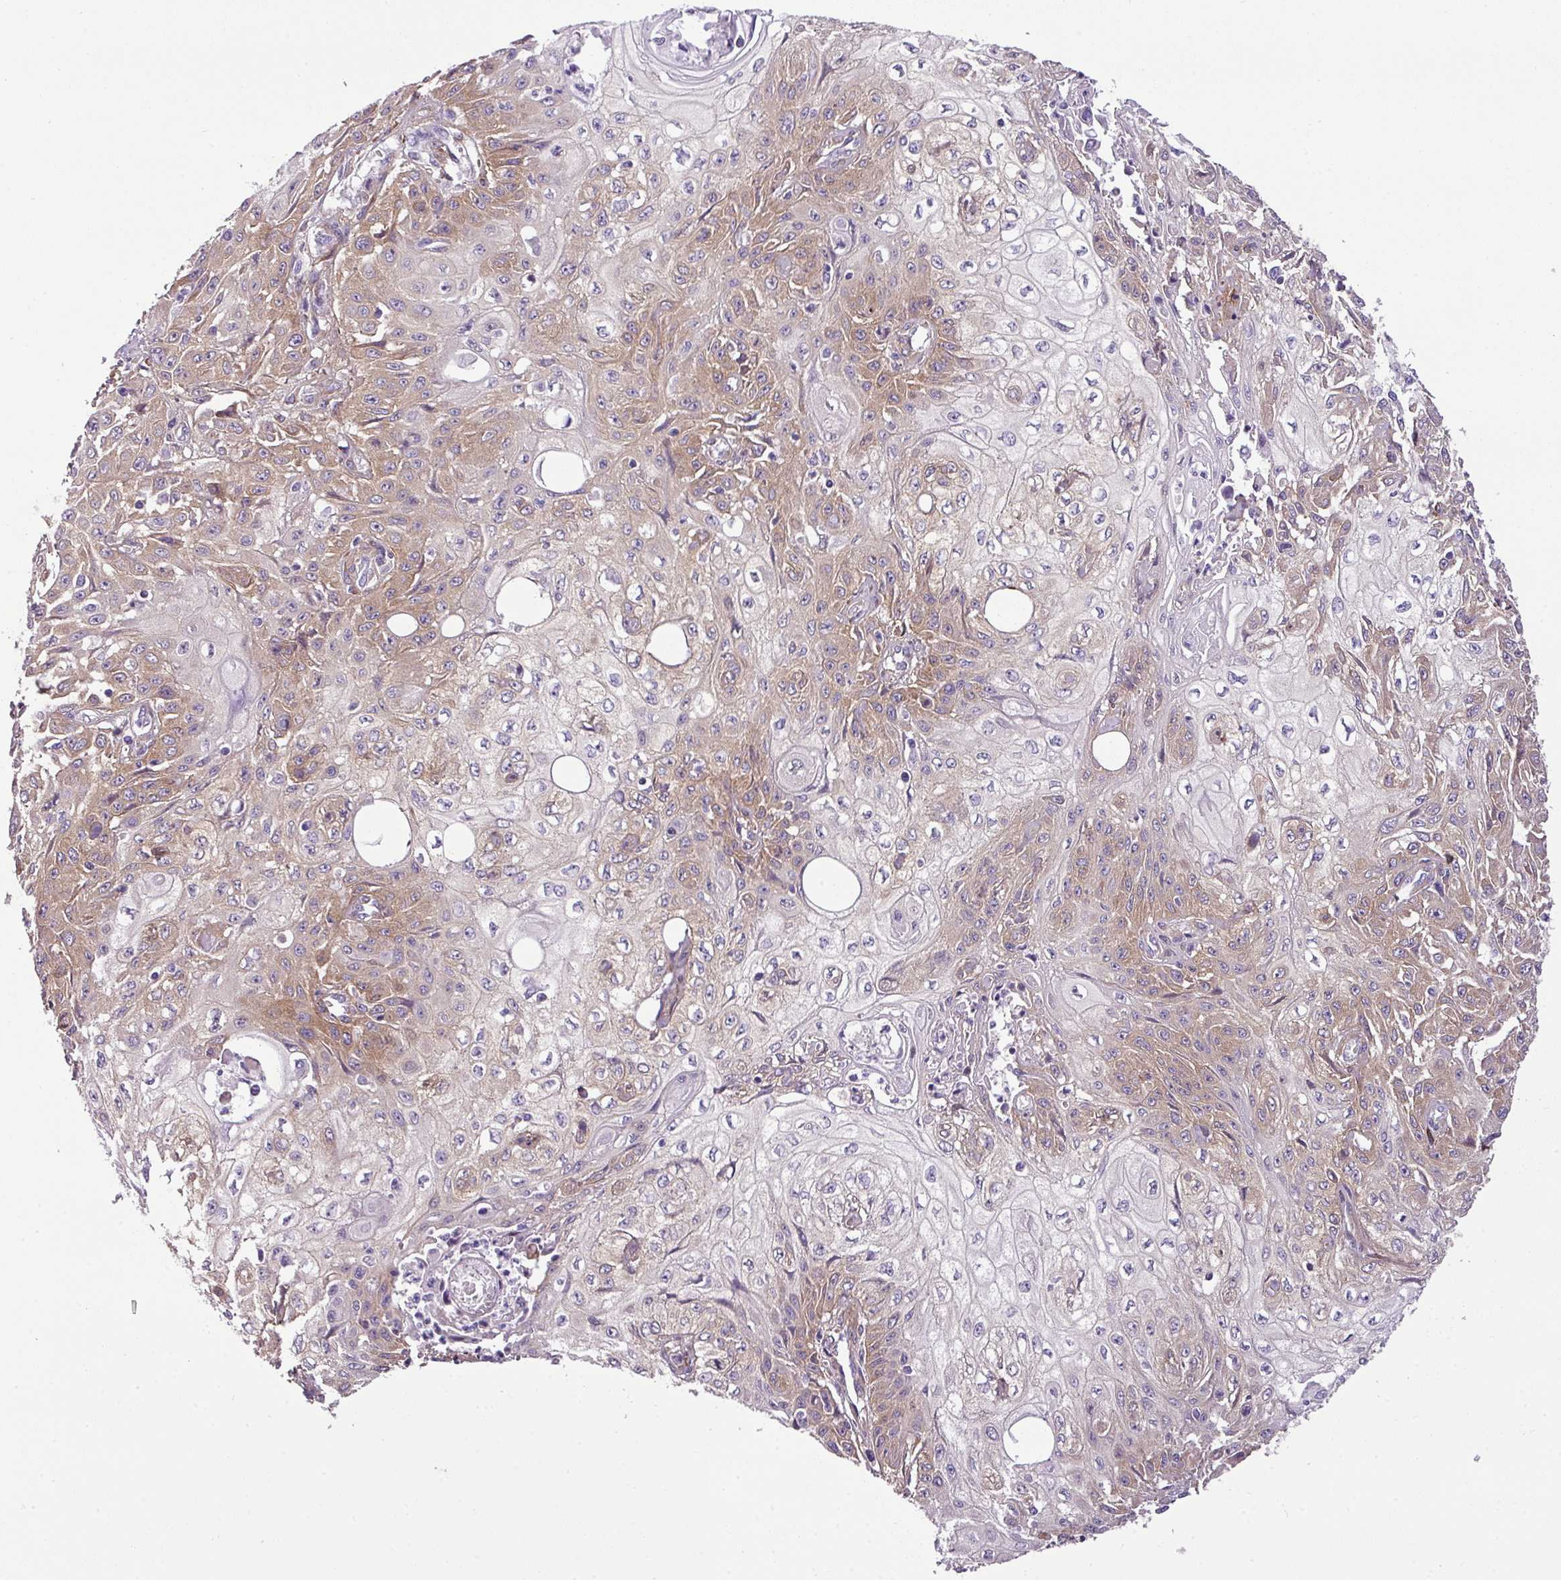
{"staining": {"intensity": "moderate", "quantity": "25%-75%", "location": "cytoplasmic/membranous"}, "tissue": "skin cancer", "cell_type": "Tumor cells", "image_type": "cancer", "snomed": [{"axis": "morphology", "description": "Squamous cell carcinoma, NOS"}, {"axis": "morphology", "description": "Squamous cell carcinoma, metastatic, NOS"}, {"axis": "topography", "description": "Skin"}, {"axis": "topography", "description": "Lymph node"}], "caption": "Protein staining by immunohistochemistry (IHC) displays moderate cytoplasmic/membranous expression in about 25%-75% of tumor cells in skin cancer (squamous cell carcinoma). The protein of interest is shown in brown color, while the nuclei are stained blue.", "gene": "PARD6G", "patient": {"sex": "male", "age": 75}}